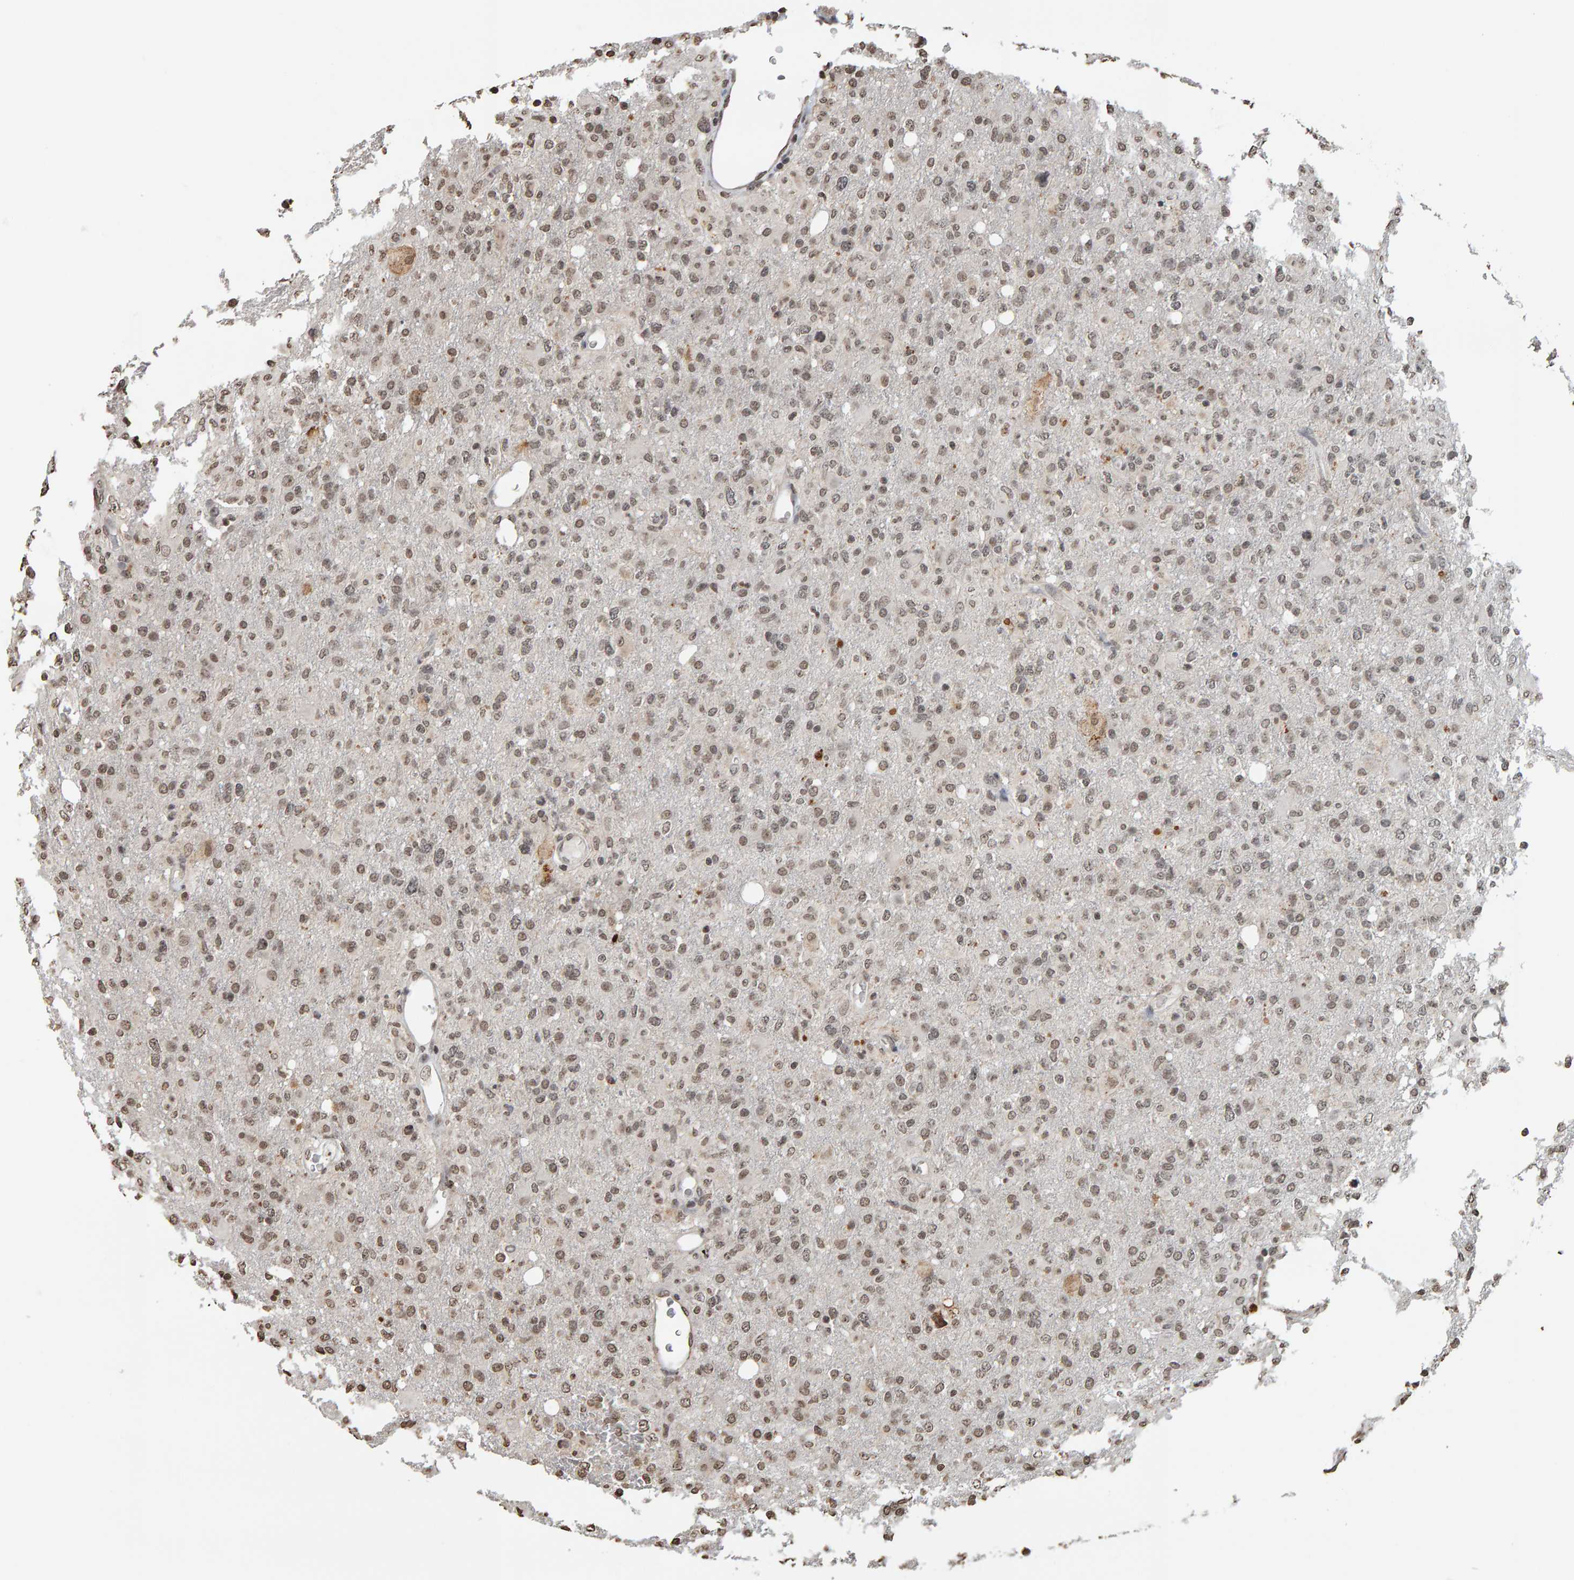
{"staining": {"intensity": "weak", "quantity": ">75%", "location": "nuclear"}, "tissue": "glioma", "cell_type": "Tumor cells", "image_type": "cancer", "snomed": [{"axis": "morphology", "description": "Glioma, malignant, High grade"}, {"axis": "topography", "description": "Brain"}], "caption": "Malignant glioma (high-grade) stained for a protein demonstrates weak nuclear positivity in tumor cells. (brown staining indicates protein expression, while blue staining denotes nuclei).", "gene": "AFF4", "patient": {"sex": "female", "age": 57}}